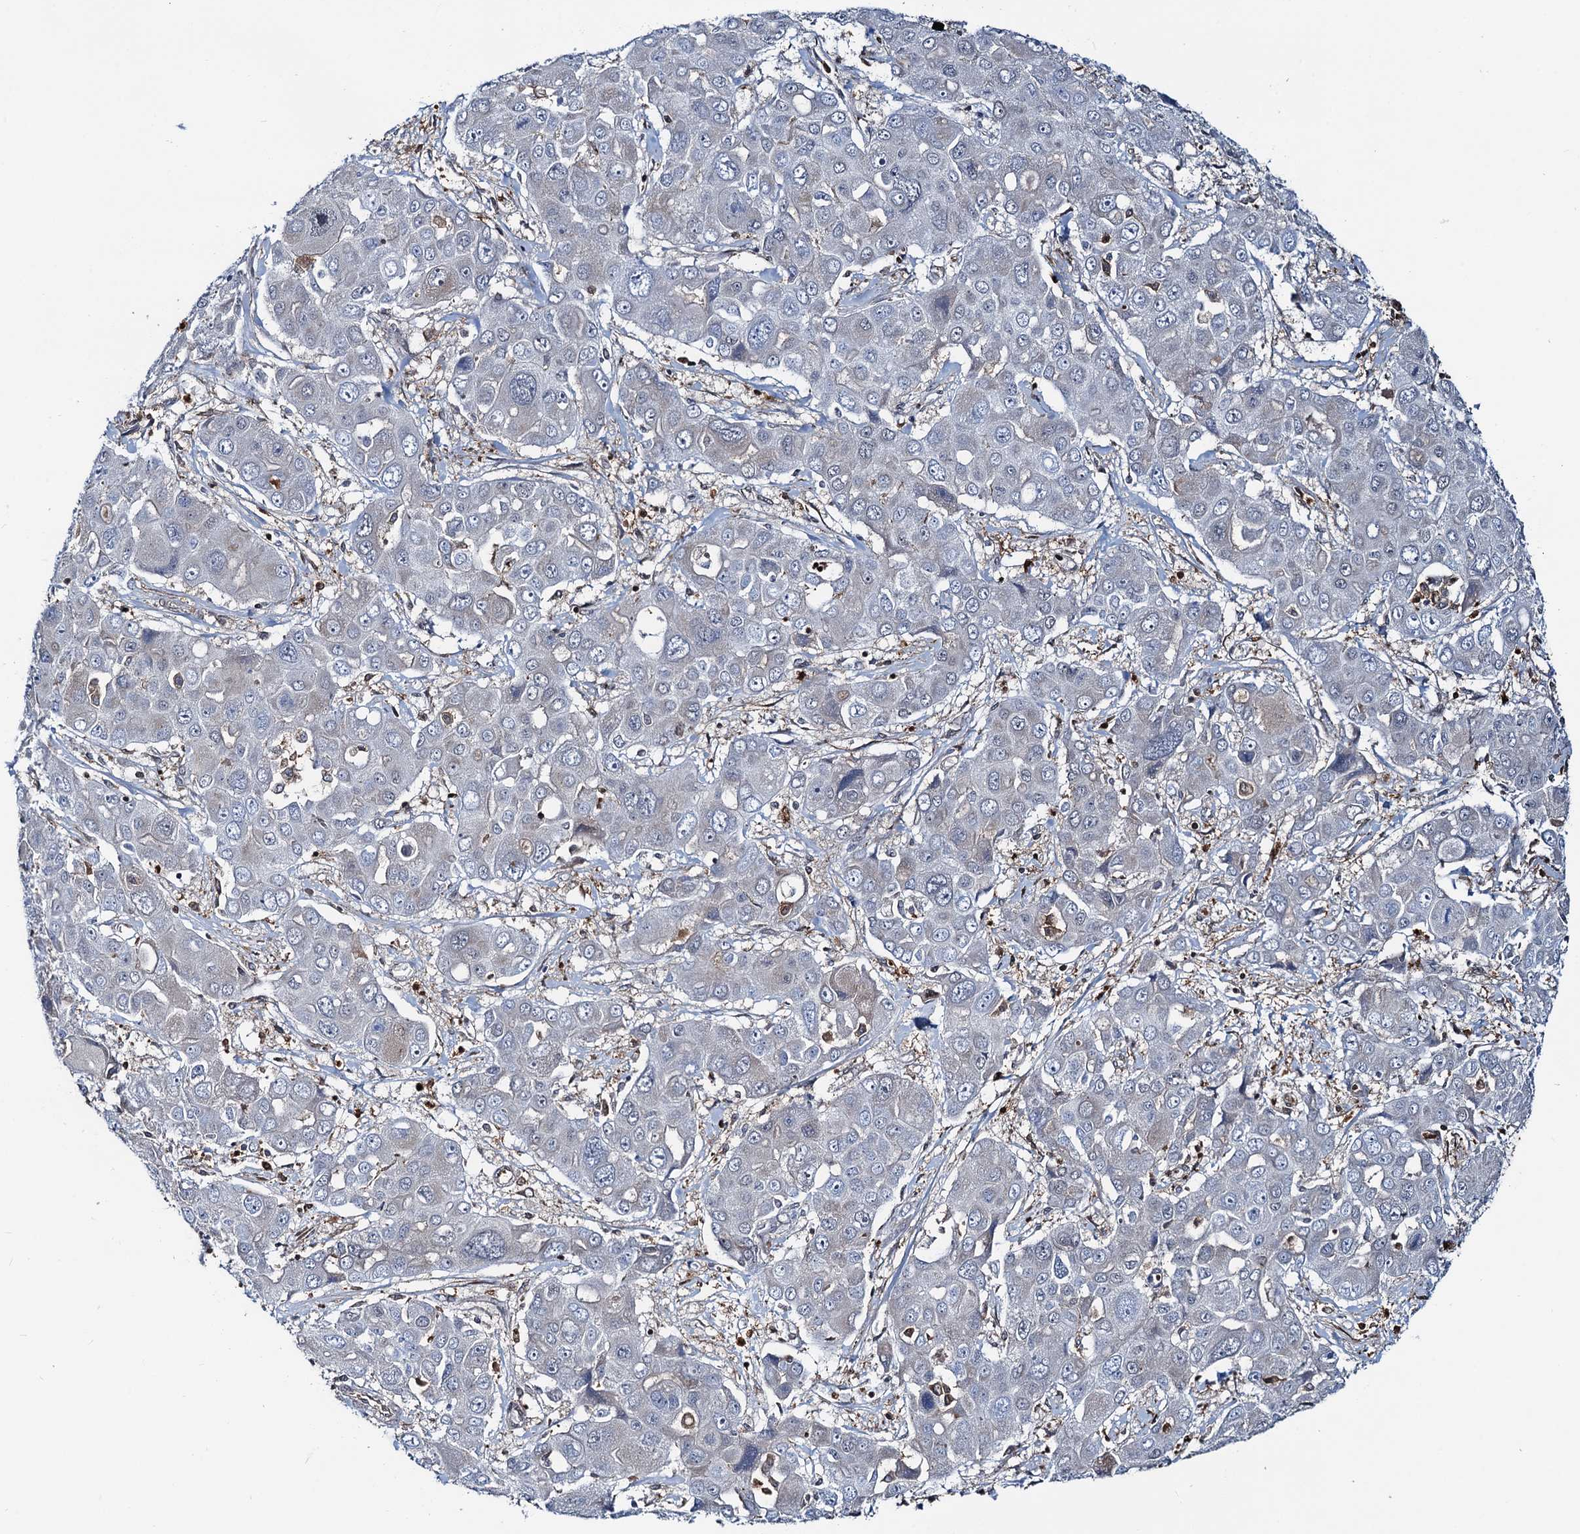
{"staining": {"intensity": "negative", "quantity": "none", "location": "none"}, "tissue": "liver cancer", "cell_type": "Tumor cells", "image_type": "cancer", "snomed": [{"axis": "morphology", "description": "Cholangiocarcinoma"}, {"axis": "topography", "description": "Liver"}], "caption": "Liver cancer (cholangiocarcinoma) stained for a protein using immunohistochemistry (IHC) displays no positivity tumor cells.", "gene": "ZNF609", "patient": {"sex": "male", "age": 67}}